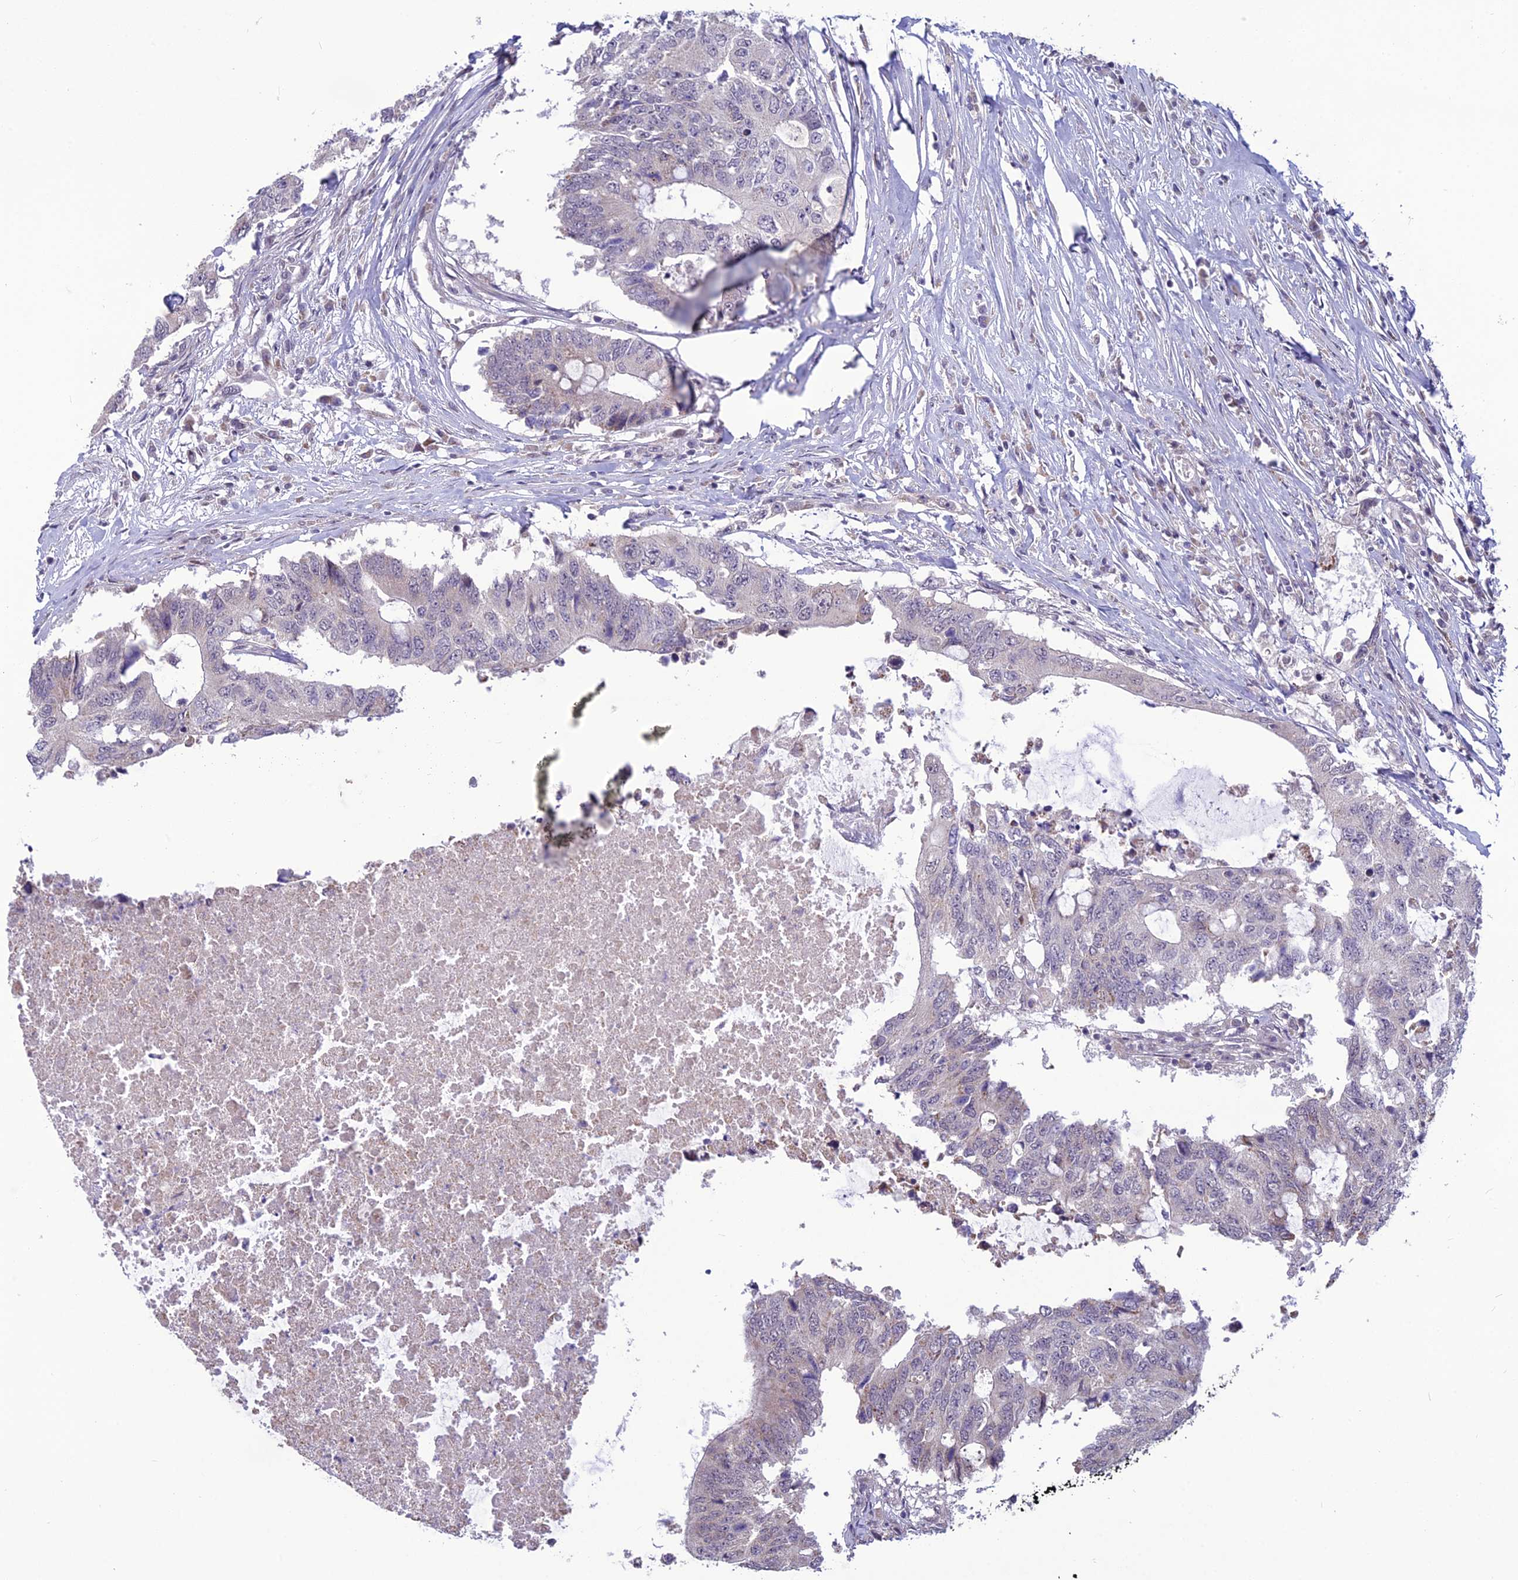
{"staining": {"intensity": "negative", "quantity": "none", "location": "none"}, "tissue": "colorectal cancer", "cell_type": "Tumor cells", "image_type": "cancer", "snomed": [{"axis": "morphology", "description": "Adenocarcinoma, NOS"}, {"axis": "topography", "description": "Colon"}], "caption": "IHC of colorectal adenocarcinoma reveals no positivity in tumor cells.", "gene": "FBRS", "patient": {"sex": "male", "age": 71}}